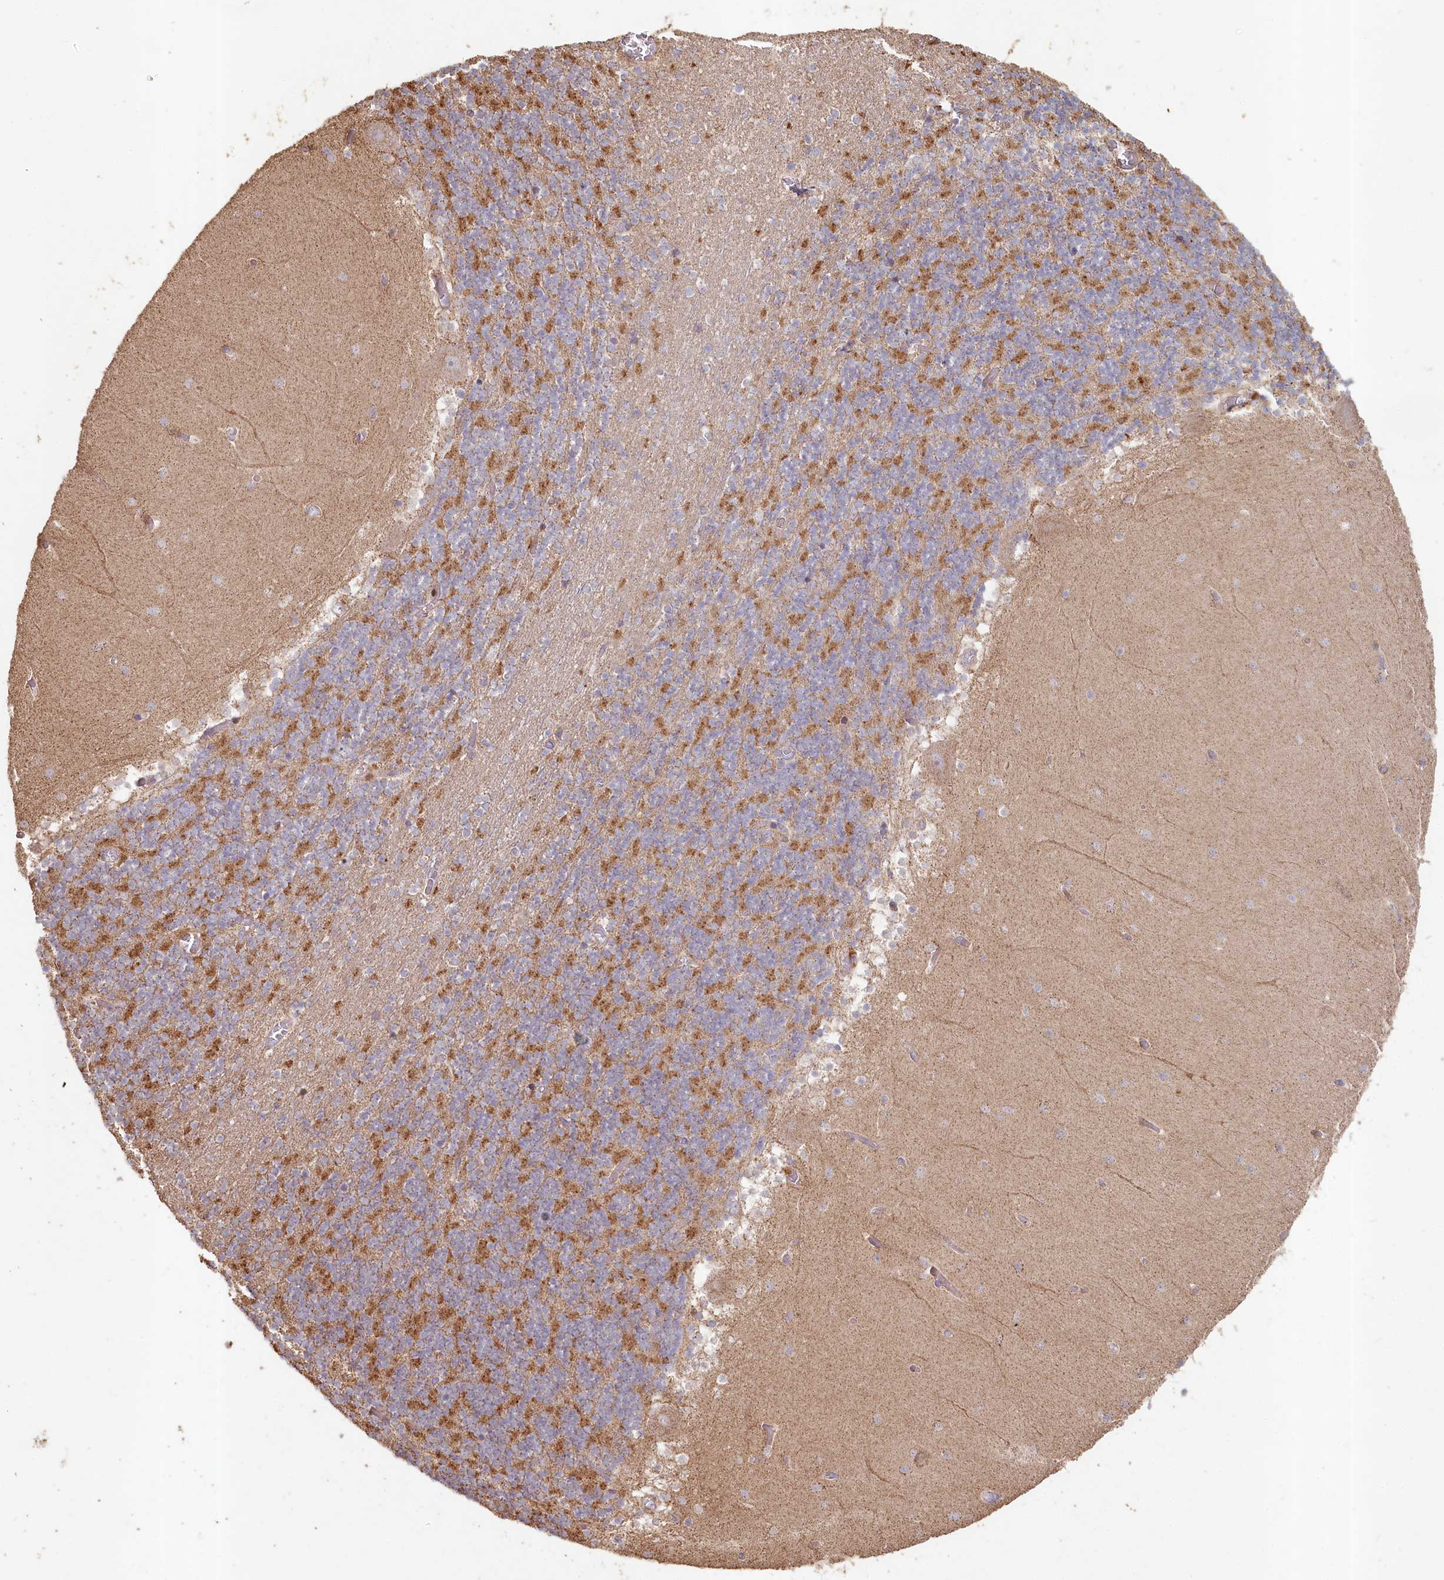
{"staining": {"intensity": "moderate", "quantity": "25%-75%", "location": "cytoplasmic/membranous"}, "tissue": "cerebellum", "cell_type": "Cells in granular layer", "image_type": "normal", "snomed": [{"axis": "morphology", "description": "Normal tissue, NOS"}, {"axis": "topography", "description": "Cerebellum"}], "caption": "IHC of unremarkable cerebellum reveals medium levels of moderate cytoplasmic/membranous staining in about 25%-75% of cells in granular layer. The protein is shown in brown color, while the nuclei are stained blue.", "gene": "HAL", "patient": {"sex": "female", "age": 28}}